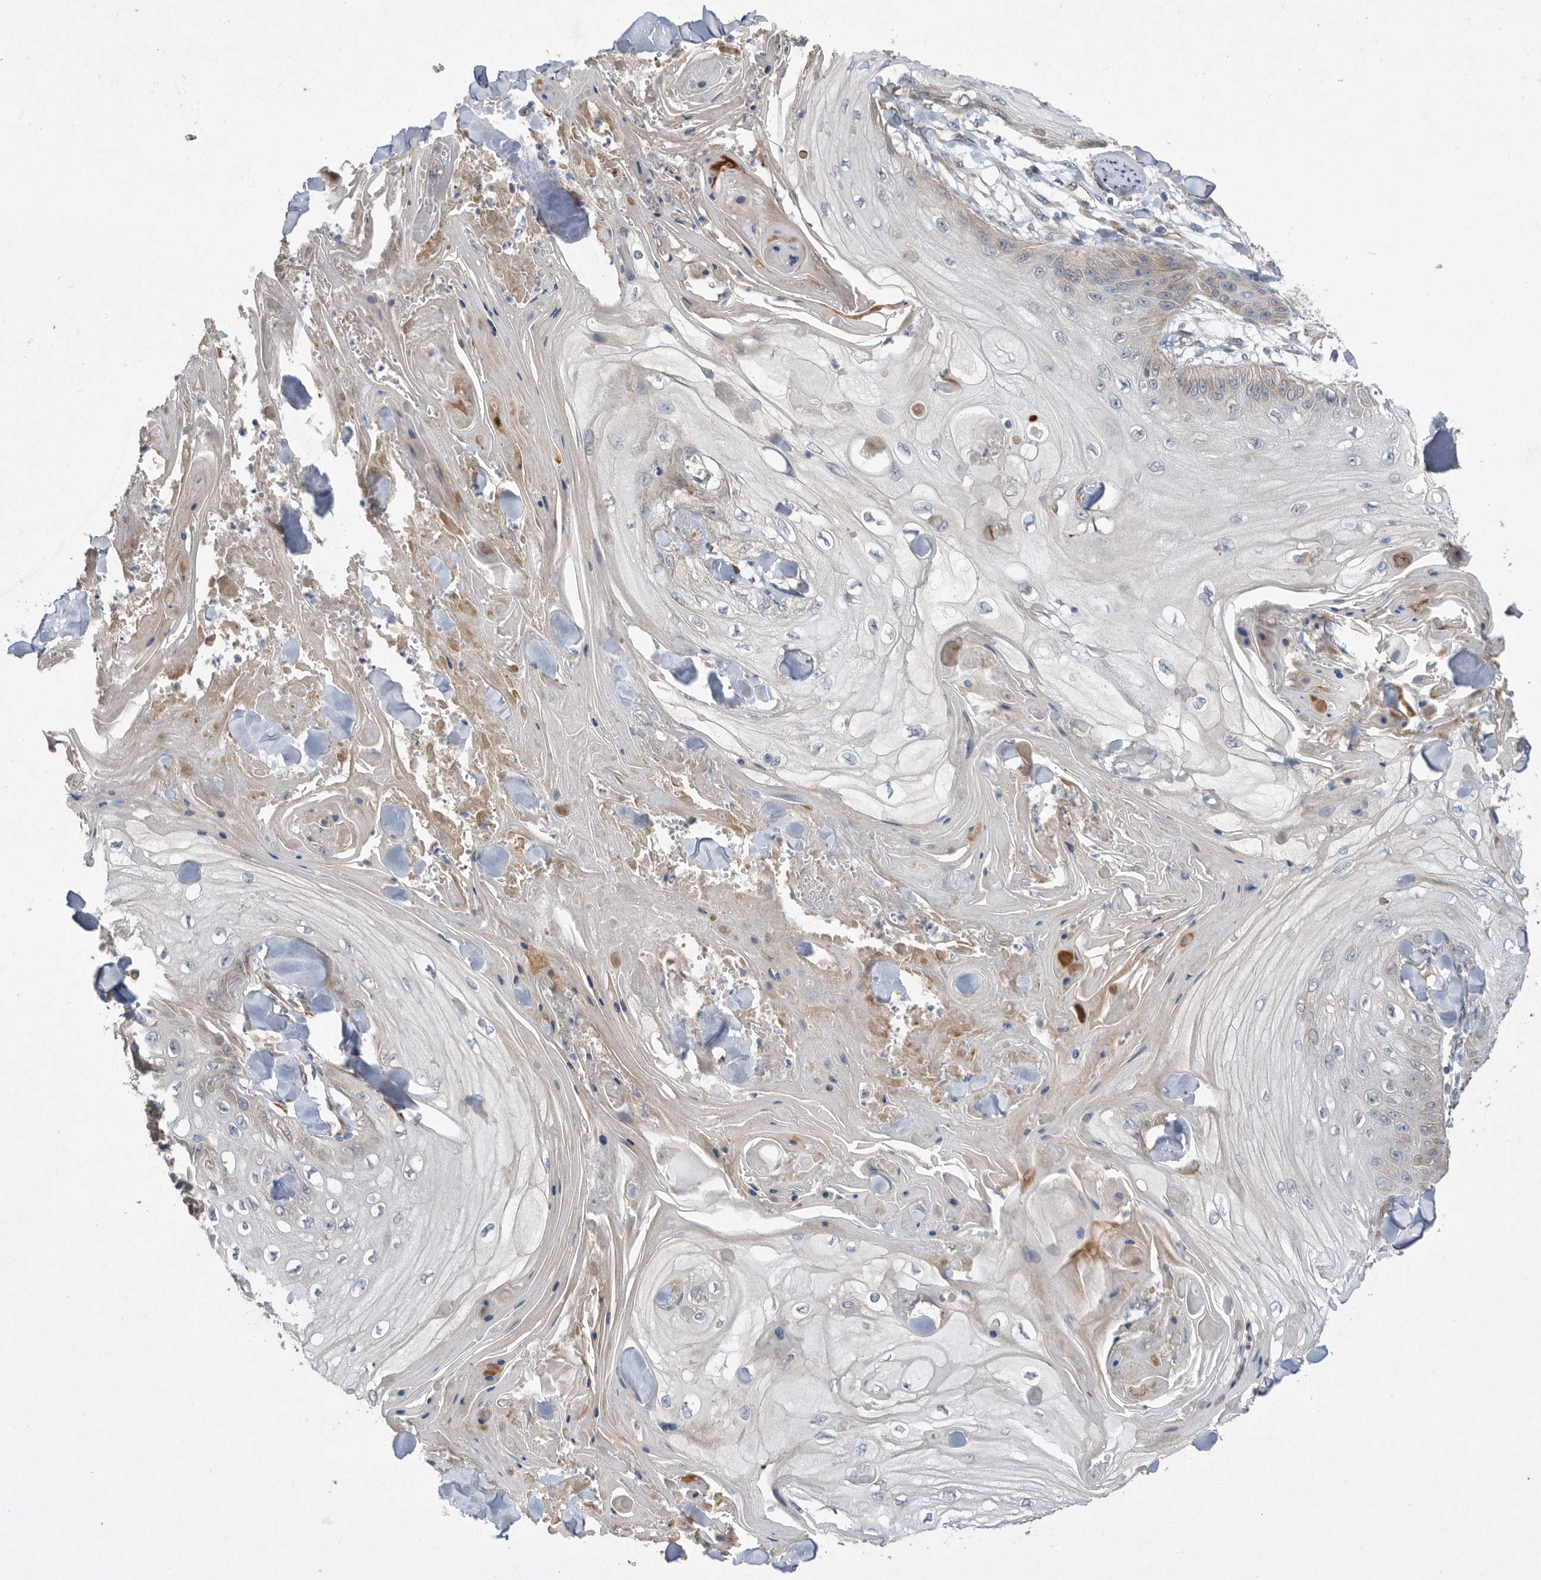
{"staining": {"intensity": "weak", "quantity": "<25%", "location": "cytoplasmic/membranous"}, "tissue": "skin cancer", "cell_type": "Tumor cells", "image_type": "cancer", "snomed": [{"axis": "morphology", "description": "Squamous cell carcinoma, NOS"}, {"axis": "topography", "description": "Skin"}], "caption": "The immunohistochemistry image has no significant positivity in tumor cells of skin squamous cell carcinoma tissue.", "gene": "PON2", "patient": {"sex": "male", "age": 74}}